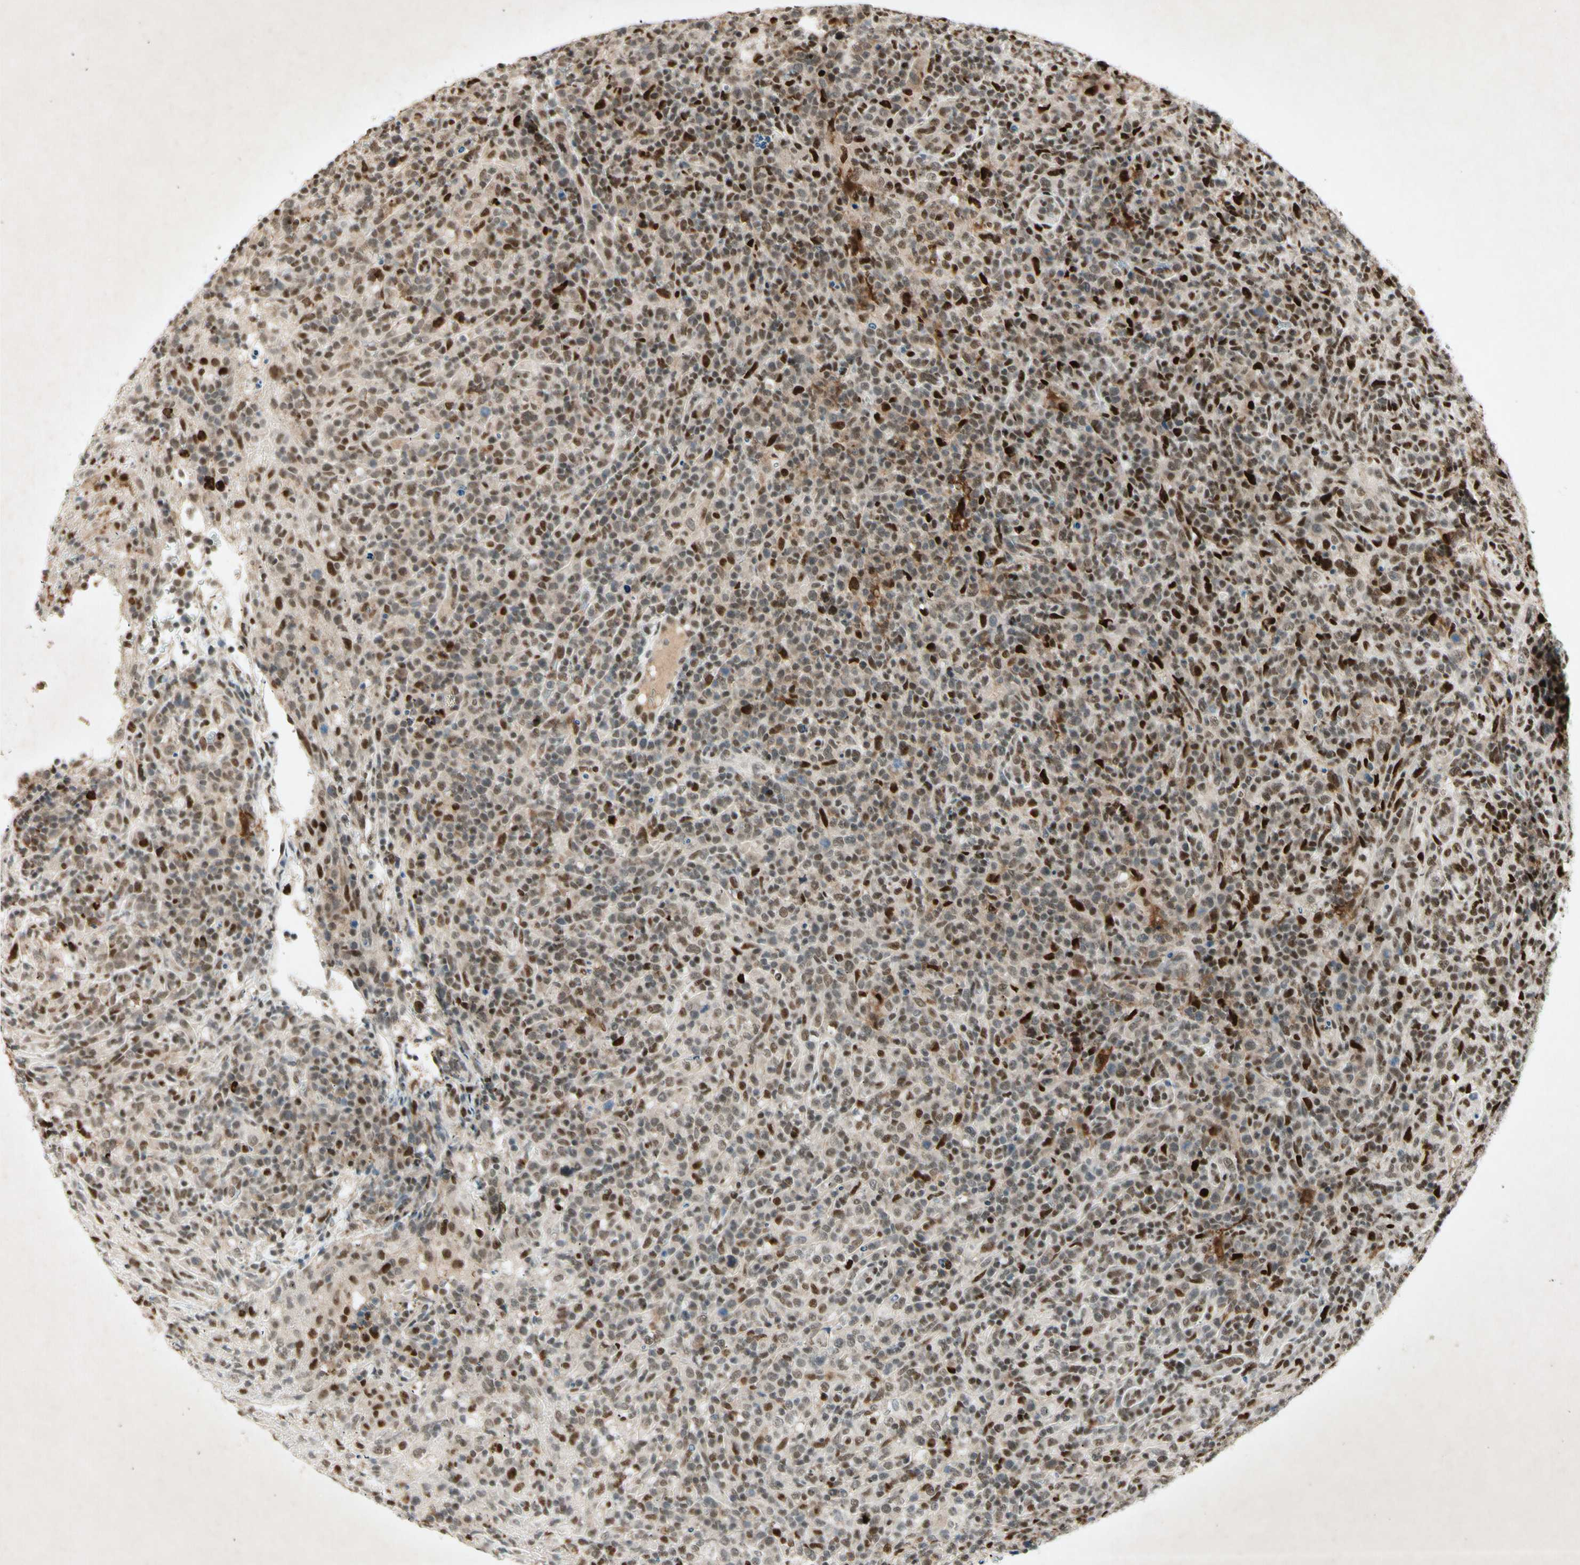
{"staining": {"intensity": "strong", "quantity": ">75%", "location": "nuclear"}, "tissue": "lymphoma", "cell_type": "Tumor cells", "image_type": "cancer", "snomed": [{"axis": "morphology", "description": "Malignant lymphoma, non-Hodgkin's type, High grade"}, {"axis": "topography", "description": "Lymph node"}], "caption": "The photomicrograph reveals a brown stain indicating the presence of a protein in the nuclear of tumor cells in malignant lymphoma, non-Hodgkin's type (high-grade).", "gene": "RNF43", "patient": {"sex": "female", "age": 76}}